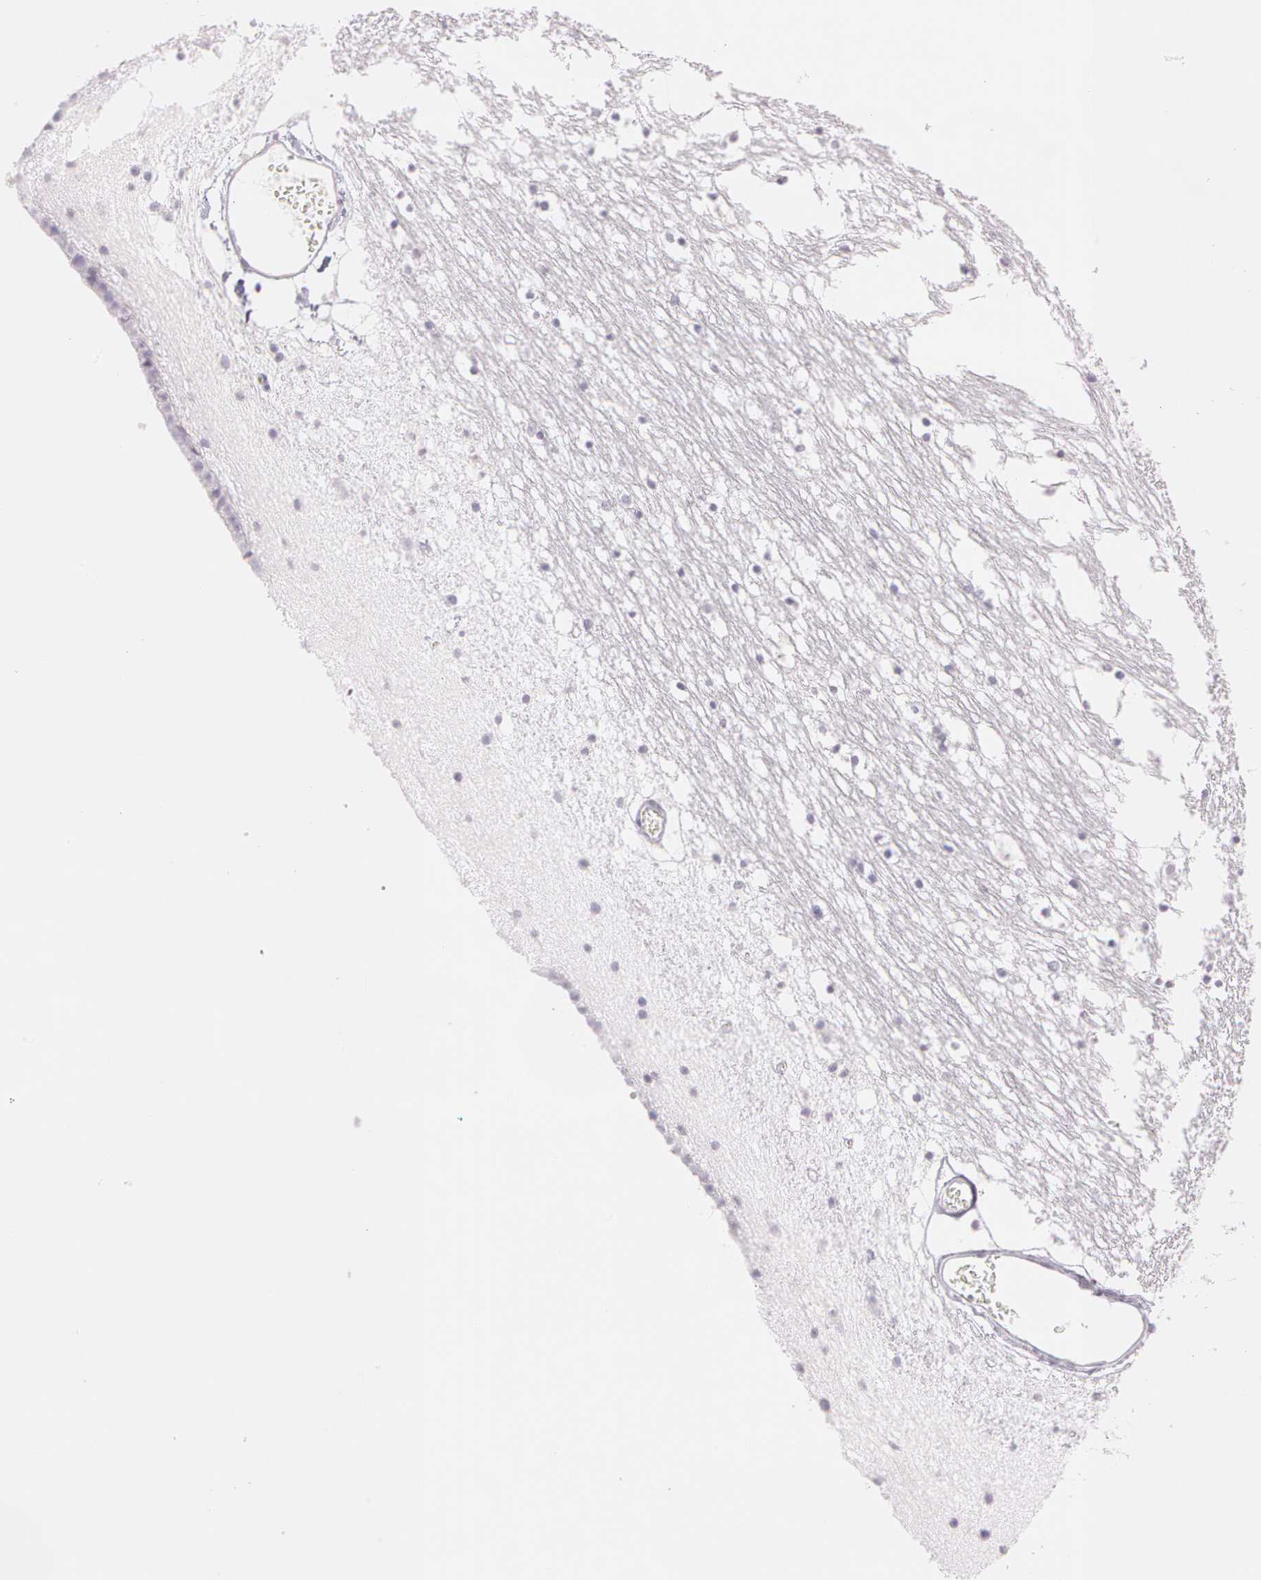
{"staining": {"intensity": "negative", "quantity": "none", "location": "none"}, "tissue": "caudate", "cell_type": "Glial cells", "image_type": "normal", "snomed": [{"axis": "morphology", "description": "Normal tissue, NOS"}, {"axis": "topography", "description": "Lateral ventricle wall"}], "caption": "Immunohistochemistry (IHC) micrograph of unremarkable caudate stained for a protein (brown), which shows no expression in glial cells.", "gene": "OTC", "patient": {"sex": "male", "age": 45}}